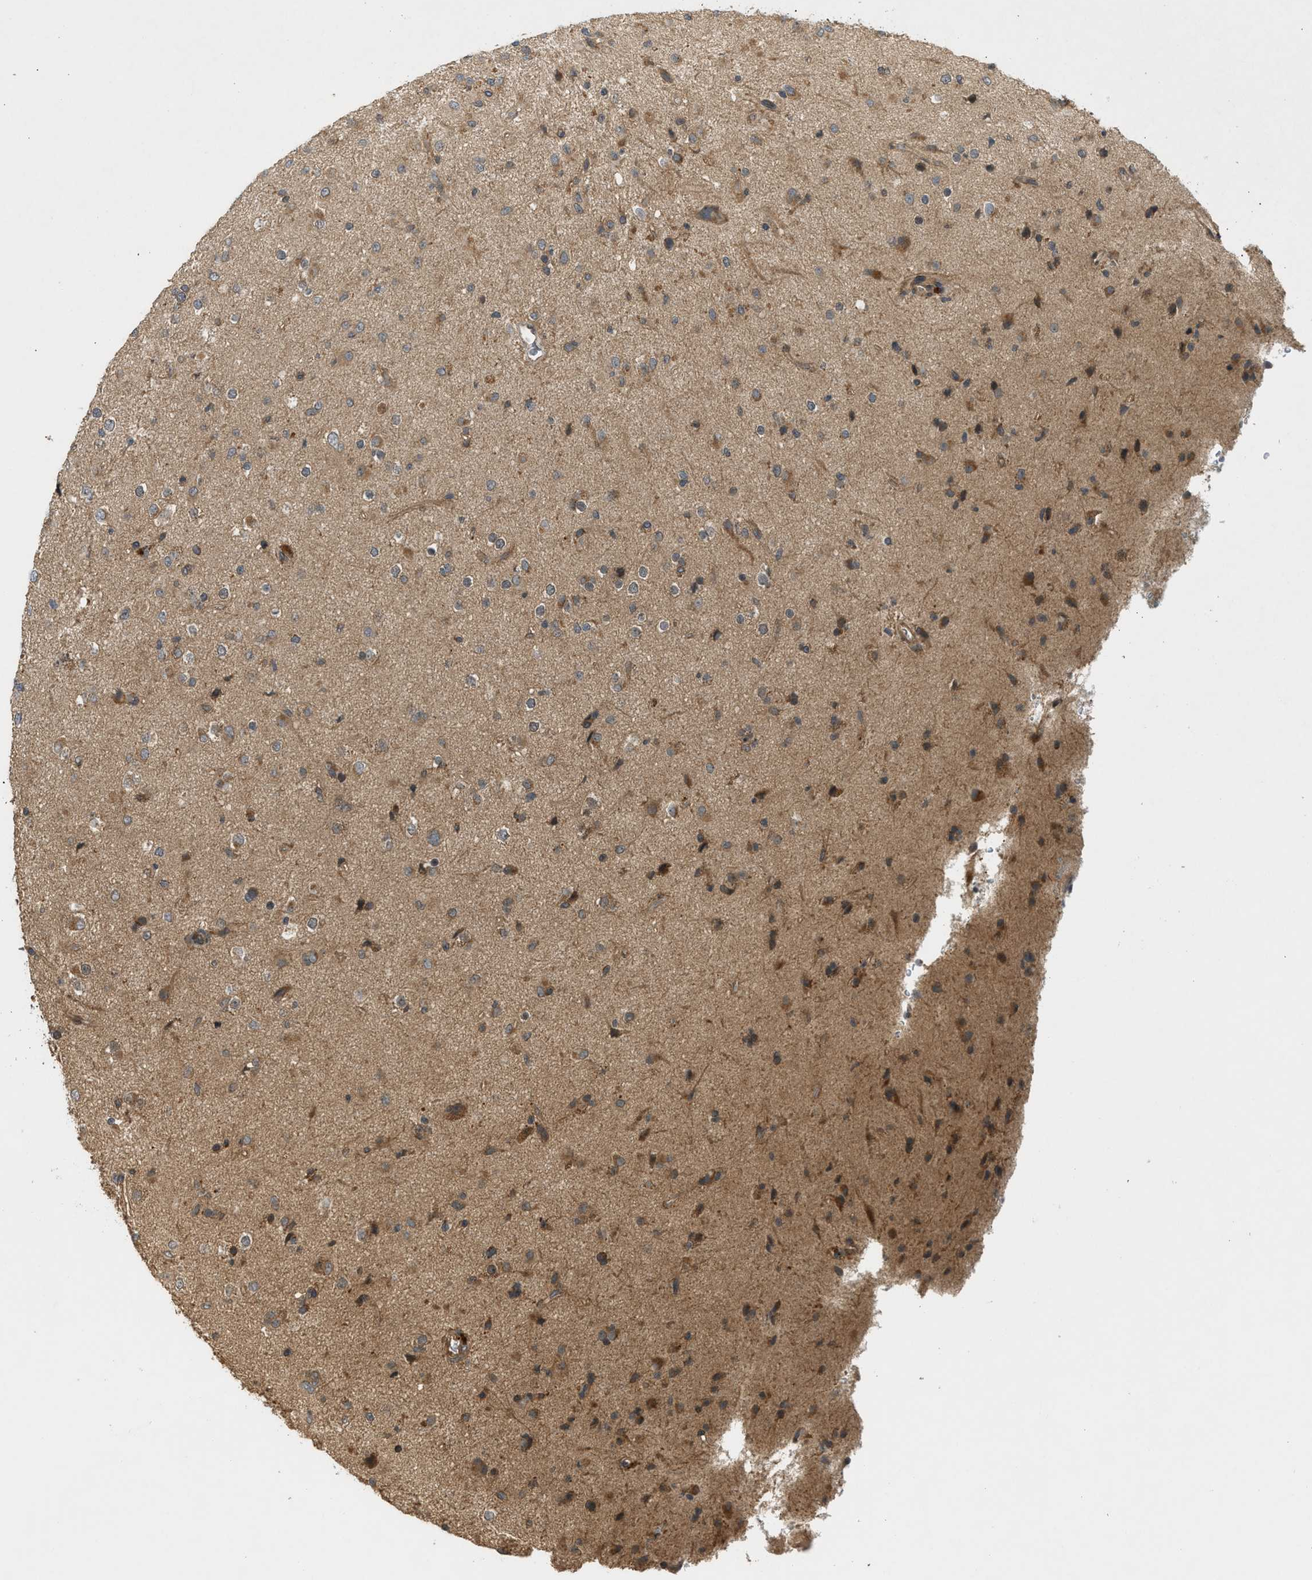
{"staining": {"intensity": "moderate", "quantity": ">75%", "location": "cytoplasmic/membranous"}, "tissue": "glioma", "cell_type": "Tumor cells", "image_type": "cancer", "snomed": [{"axis": "morphology", "description": "Glioma, malignant, Low grade"}, {"axis": "topography", "description": "Brain"}], "caption": "Protein analysis of low-grade glioma (malignant) tissue reveals moderate cytoplasmic/membranous staining in approximately >75% of tumor cells.", "gene": "ADCY8", "patient": {"sex": "male", "age": 65}}